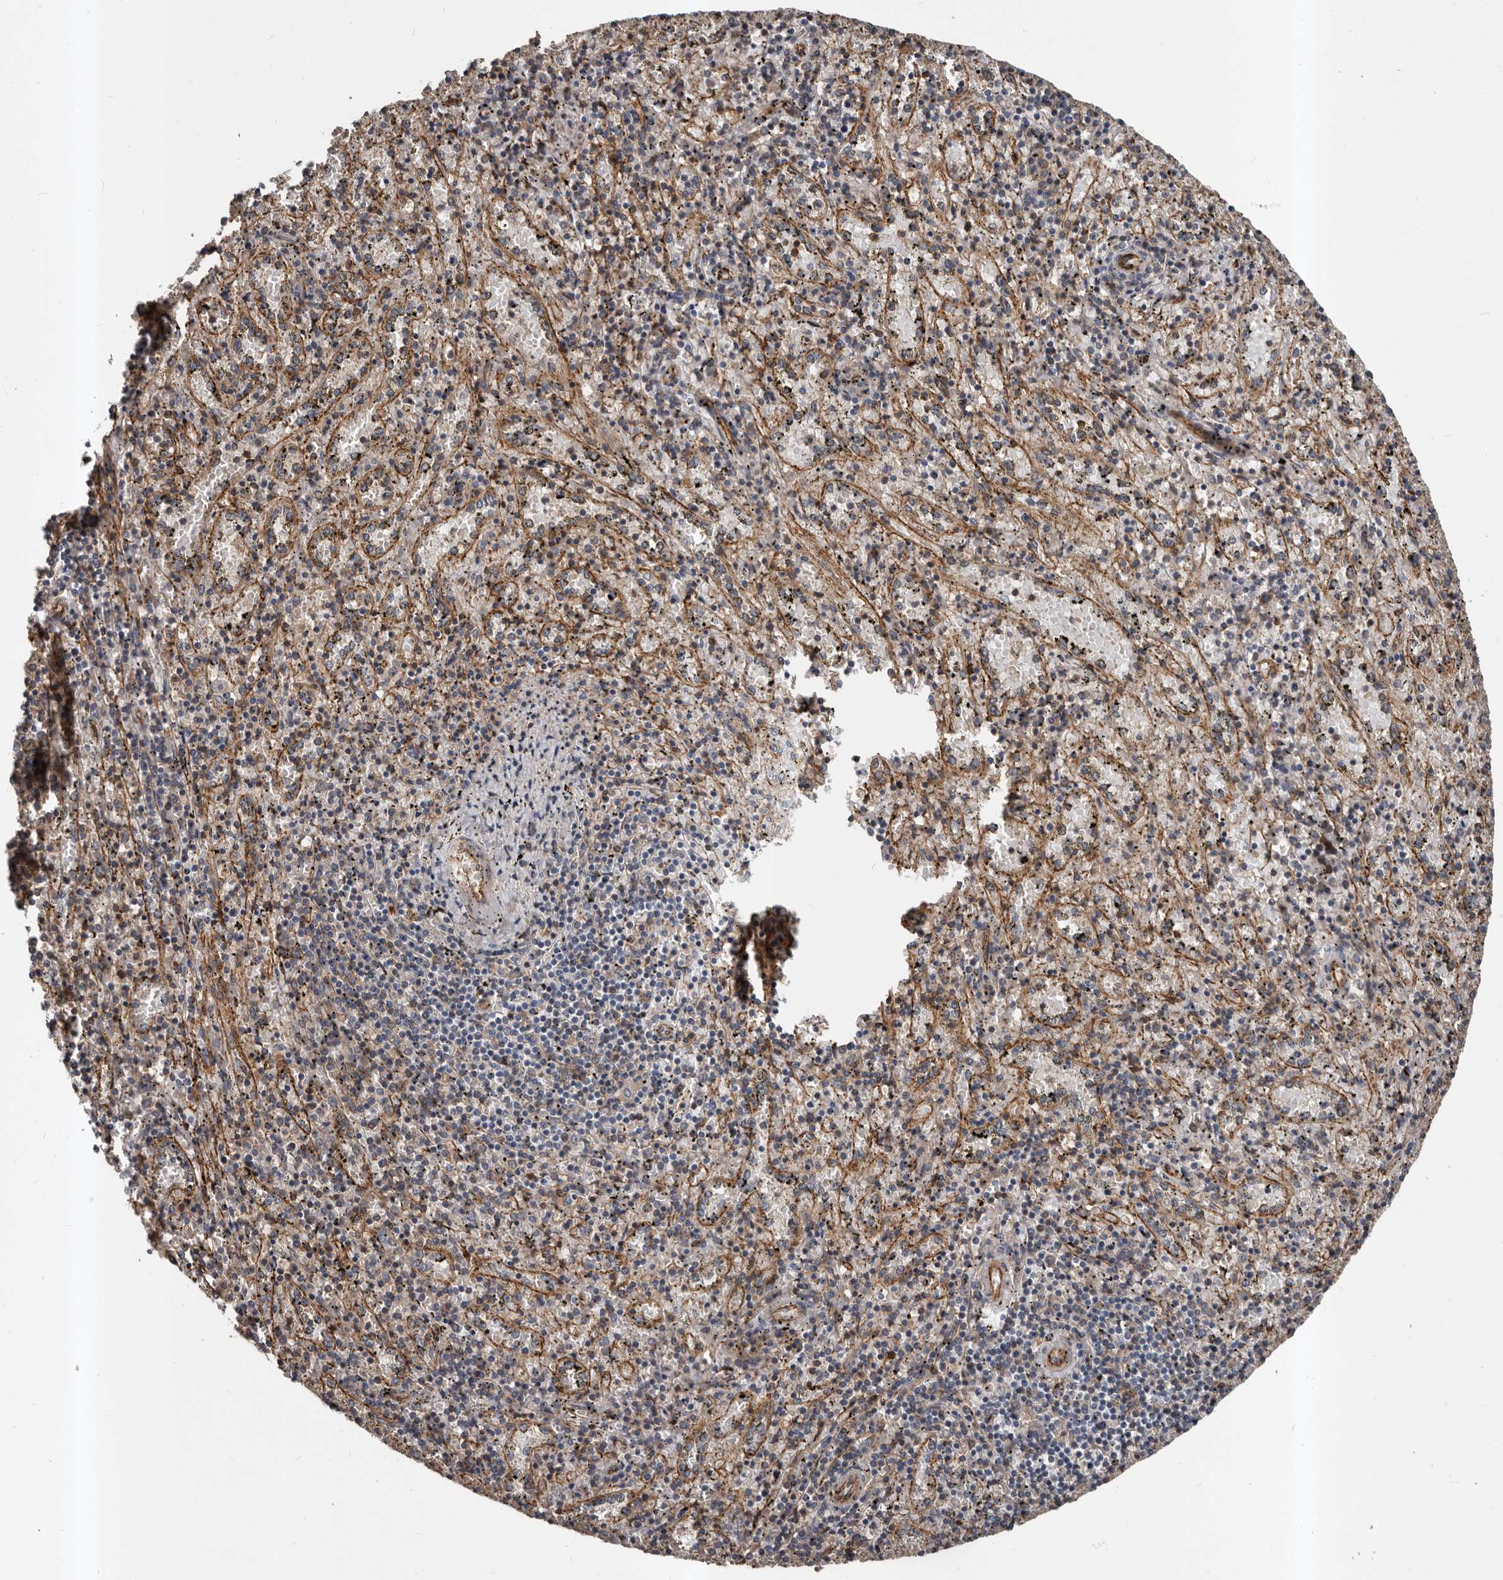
{"staining": {"intensity": "moderate", "quantity": "25%-75%", "location": "cytoplasmic/membranous"}, "tissue": "spleen", "cell_type": "Cells in red pulp", "image_type": "normal", "snomed": [{"axis": "morphology", "description": "Normal tissue, NOS"}, {"axis": "topography", "description": "Spleen"}], "caption": "IHC of normal human spleen reveals medium levels of moderate cytoplasmic/membranous expression in about 25%-75% of cells in red pulp. Immunohistochemistry (ihc) stains the protein in brown and the nuclei are stained blue.", "gene": "PNRC2", "patient": {"sex": "male", "age": 11}}